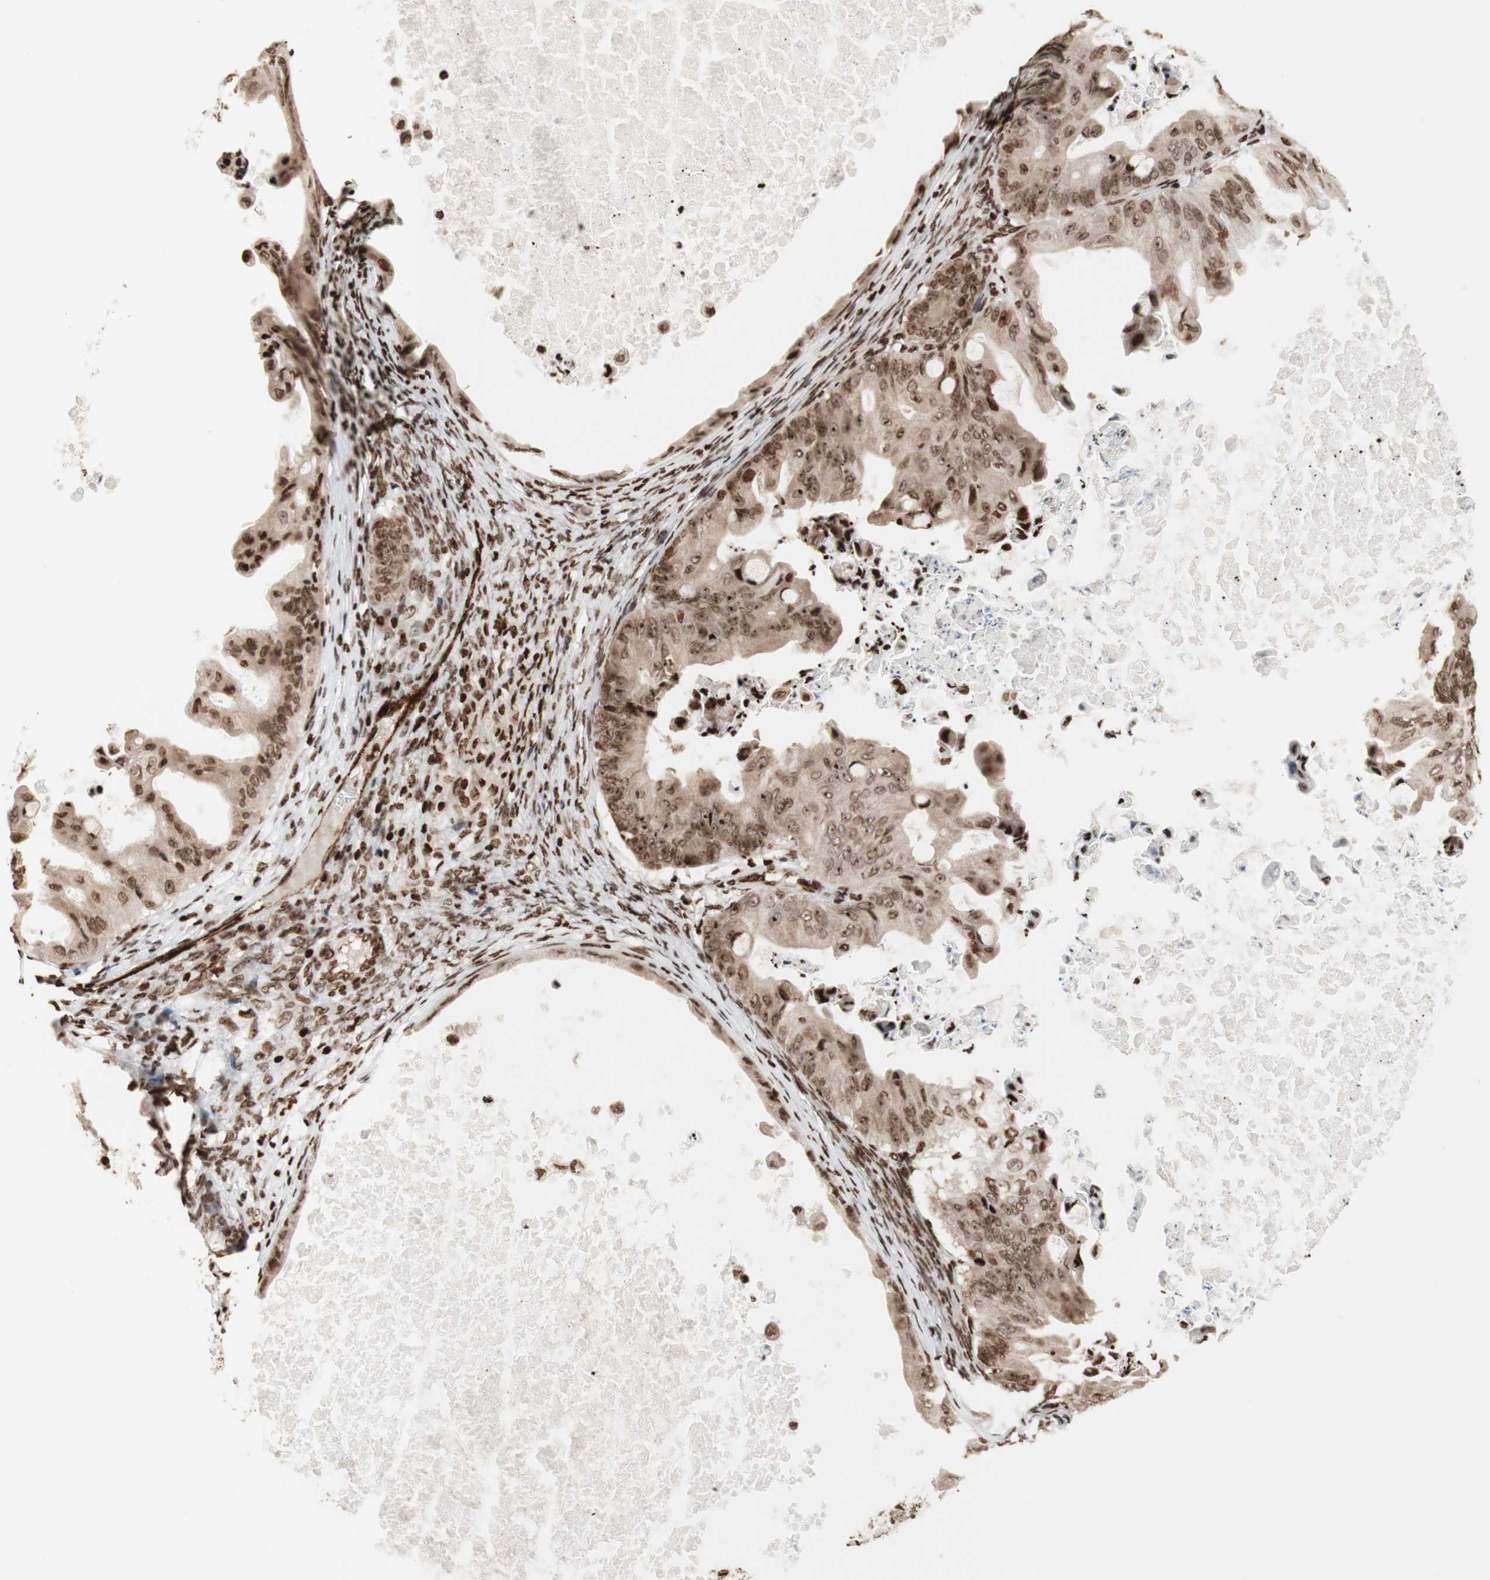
{"staining": {"intensity": "moderate", "quantity": ">75%", "location": "cytoplasmic/membranous,nuclear"}, "tissue": "ovarian cancer", "cell_type": "Tumor cells", "image_type": "cancer", "snomed": [{"axis": "morphology", "description": "Cystadenocarcinoma, mucinous, NOS"}, {"axis": "topography", "description": "Ovary"}], "caption": "DAB immunohistochemical staining of ovarian mucinous cystadenocarcinoma exhibits moderate cytoplasmic/membranous and nuclear protein expression in approximately >75% of tumor cells. (DAB (3,3'-diaminobenzidine) IHC, brown staining for protein, blue staining for nuclei).", "gene": "NCAPD2", "patient": {"sex": "female", "age": 37}}